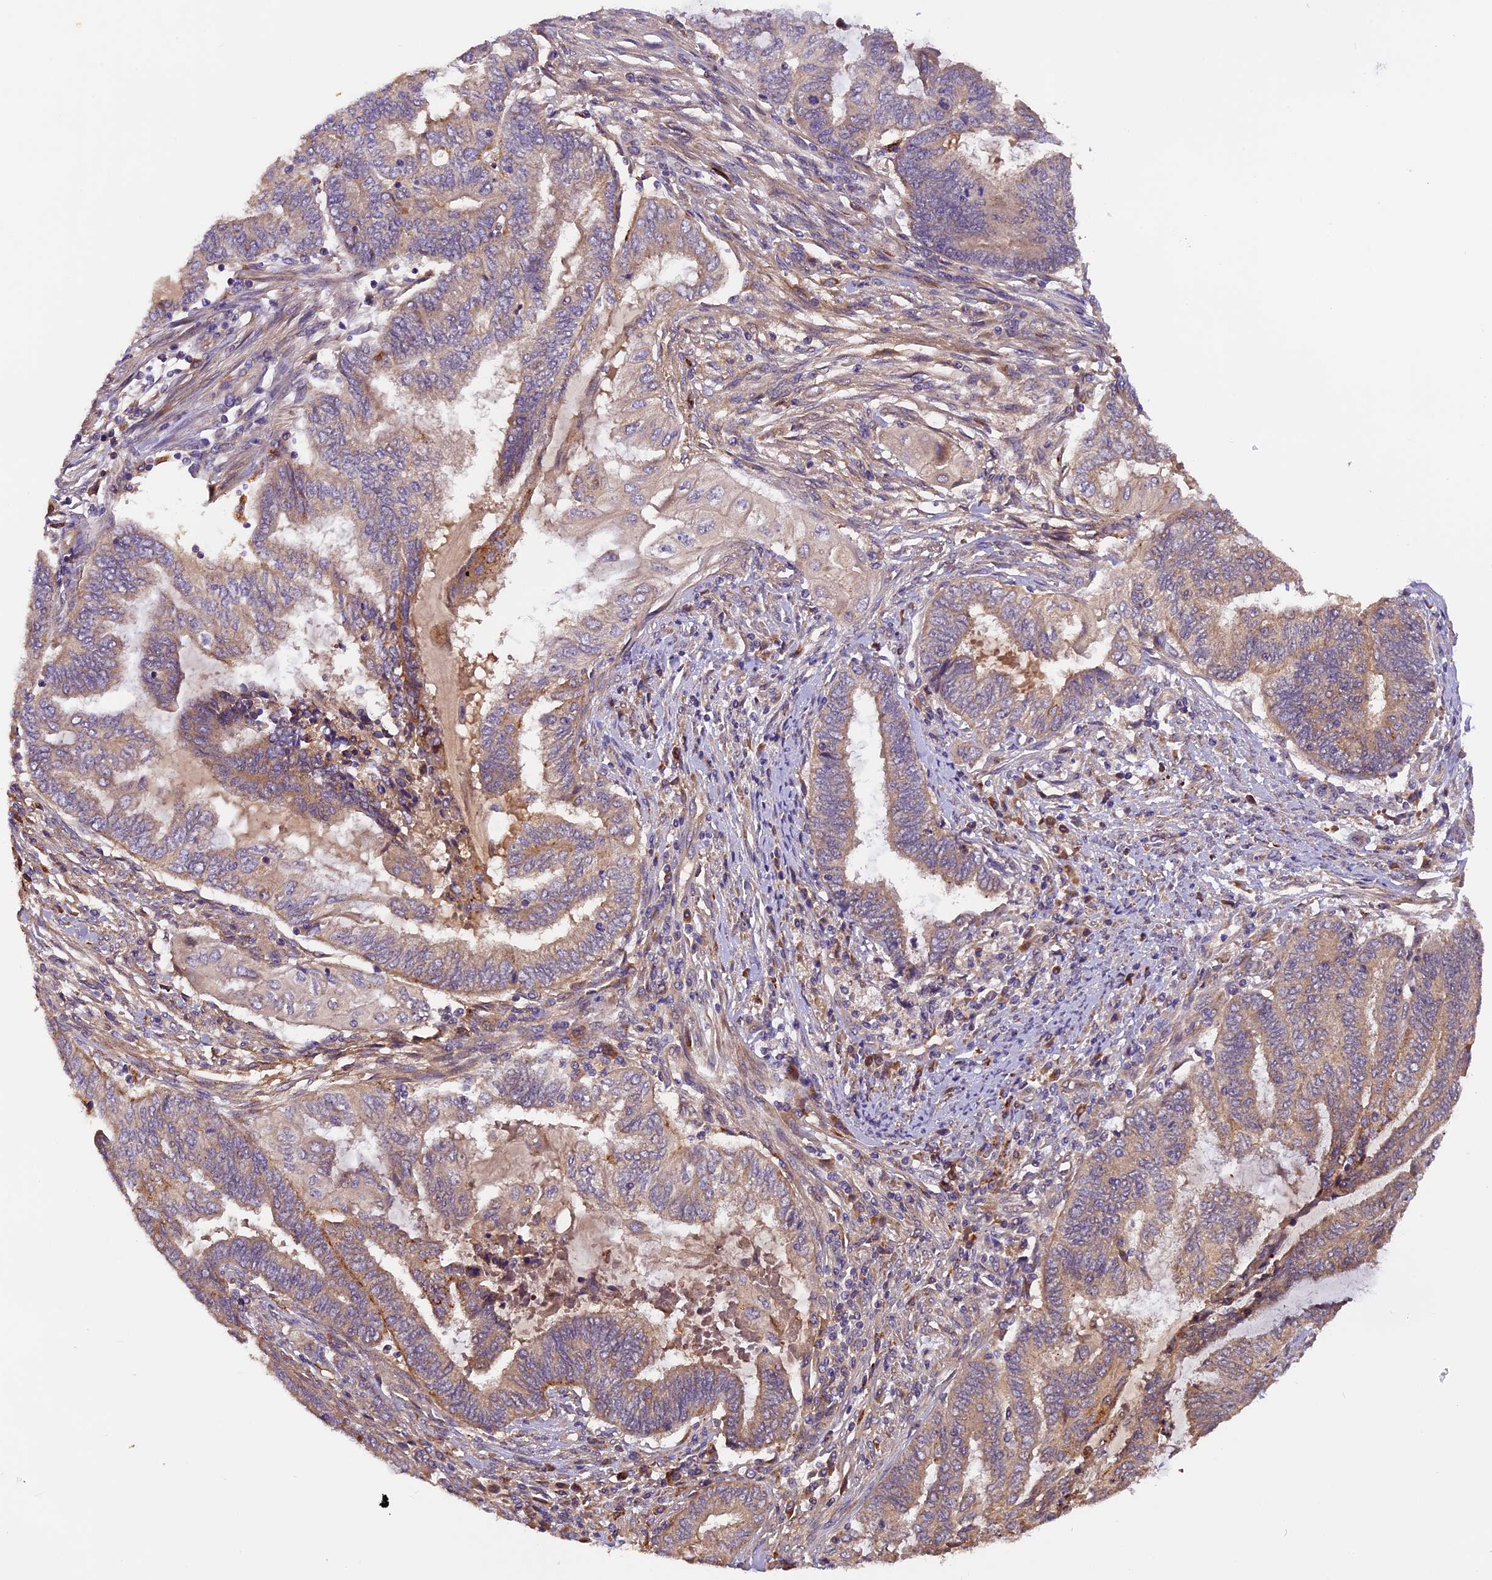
{"staining": {"intensity": "moderate", "quantity": "<25%", "location": "cytoplasmic/membranous"}, "tissue": "endometrial cancer", "cell_type": "Tumor cells", "image_type": "cancer", "snomed": [{"axis": "morphology", "description": "Adenocarcinoma, NOS"}, {"axis": "topography", "description": "Uterus"}, {"axis": "topography", "description": "Endometrium"}], "caption": "A histopathology image showing moderate cytoplasmic/membranous staining in about <25% of tumor cells in endometrial cancer (adenocarcinoma), as visualized by brown immunohistochemical staining.", "gene": "COPE", "patient": {"sex": "female", "age": 70}}